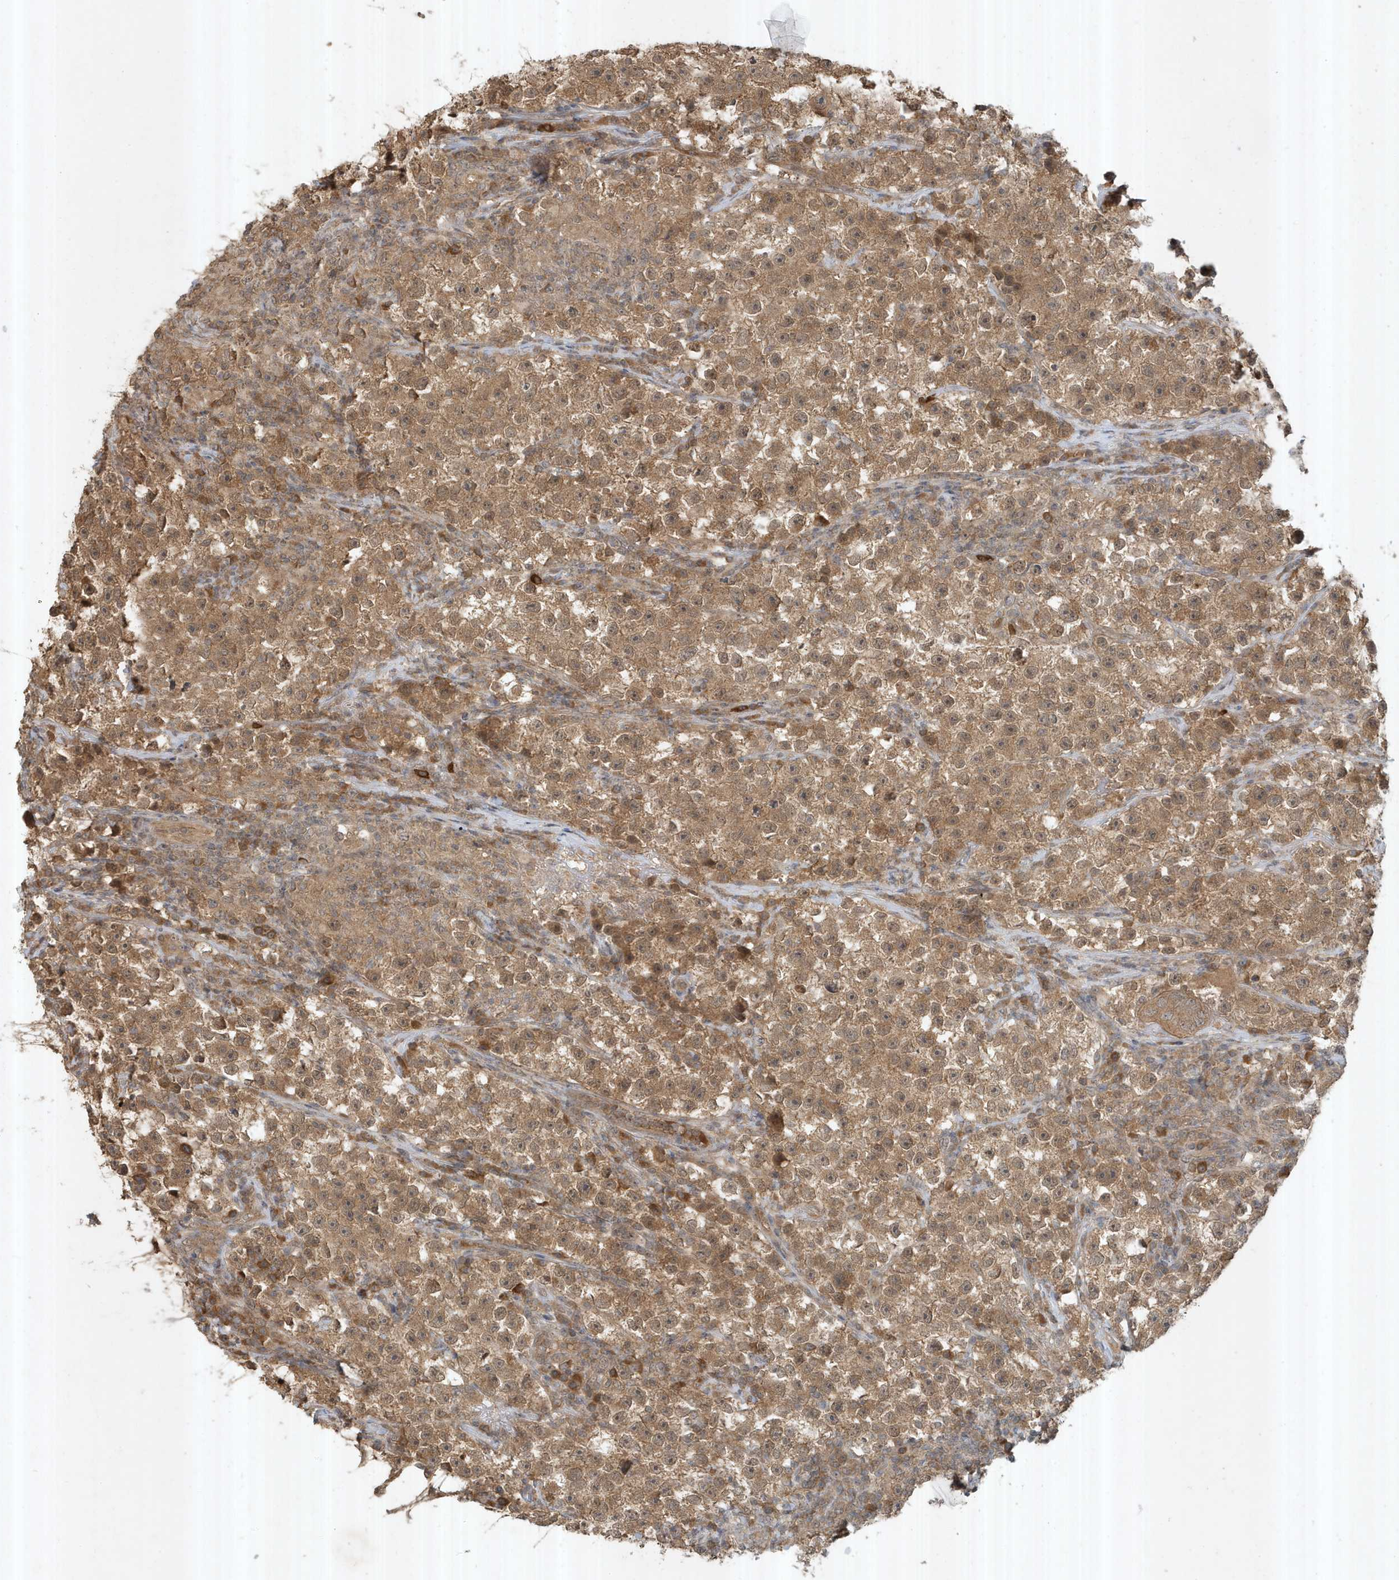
{"staining": {"intensity": "moderate", "quantity": ">75%", "location": "cytoplasmic/membranous"}, "tissue": "testis cancer", "cell_type": "Tumor cells", "image_type": "cancer", "snomed": [{"axis": "morphology", "description": "Seminoma, NOS"}, {"axis": "topography", "description": "Testis"}], "caption": "A brown stain shows moderate cytoplasmic/membranous positivity of a protein in testis cancer (seminoma) tumor cells. Immunohistochemistry (ihc) stains the protein in brown and the nuclei are stained blue.", "gene": "ABCB9", "patient": {"sex": "male", "age": 22}}